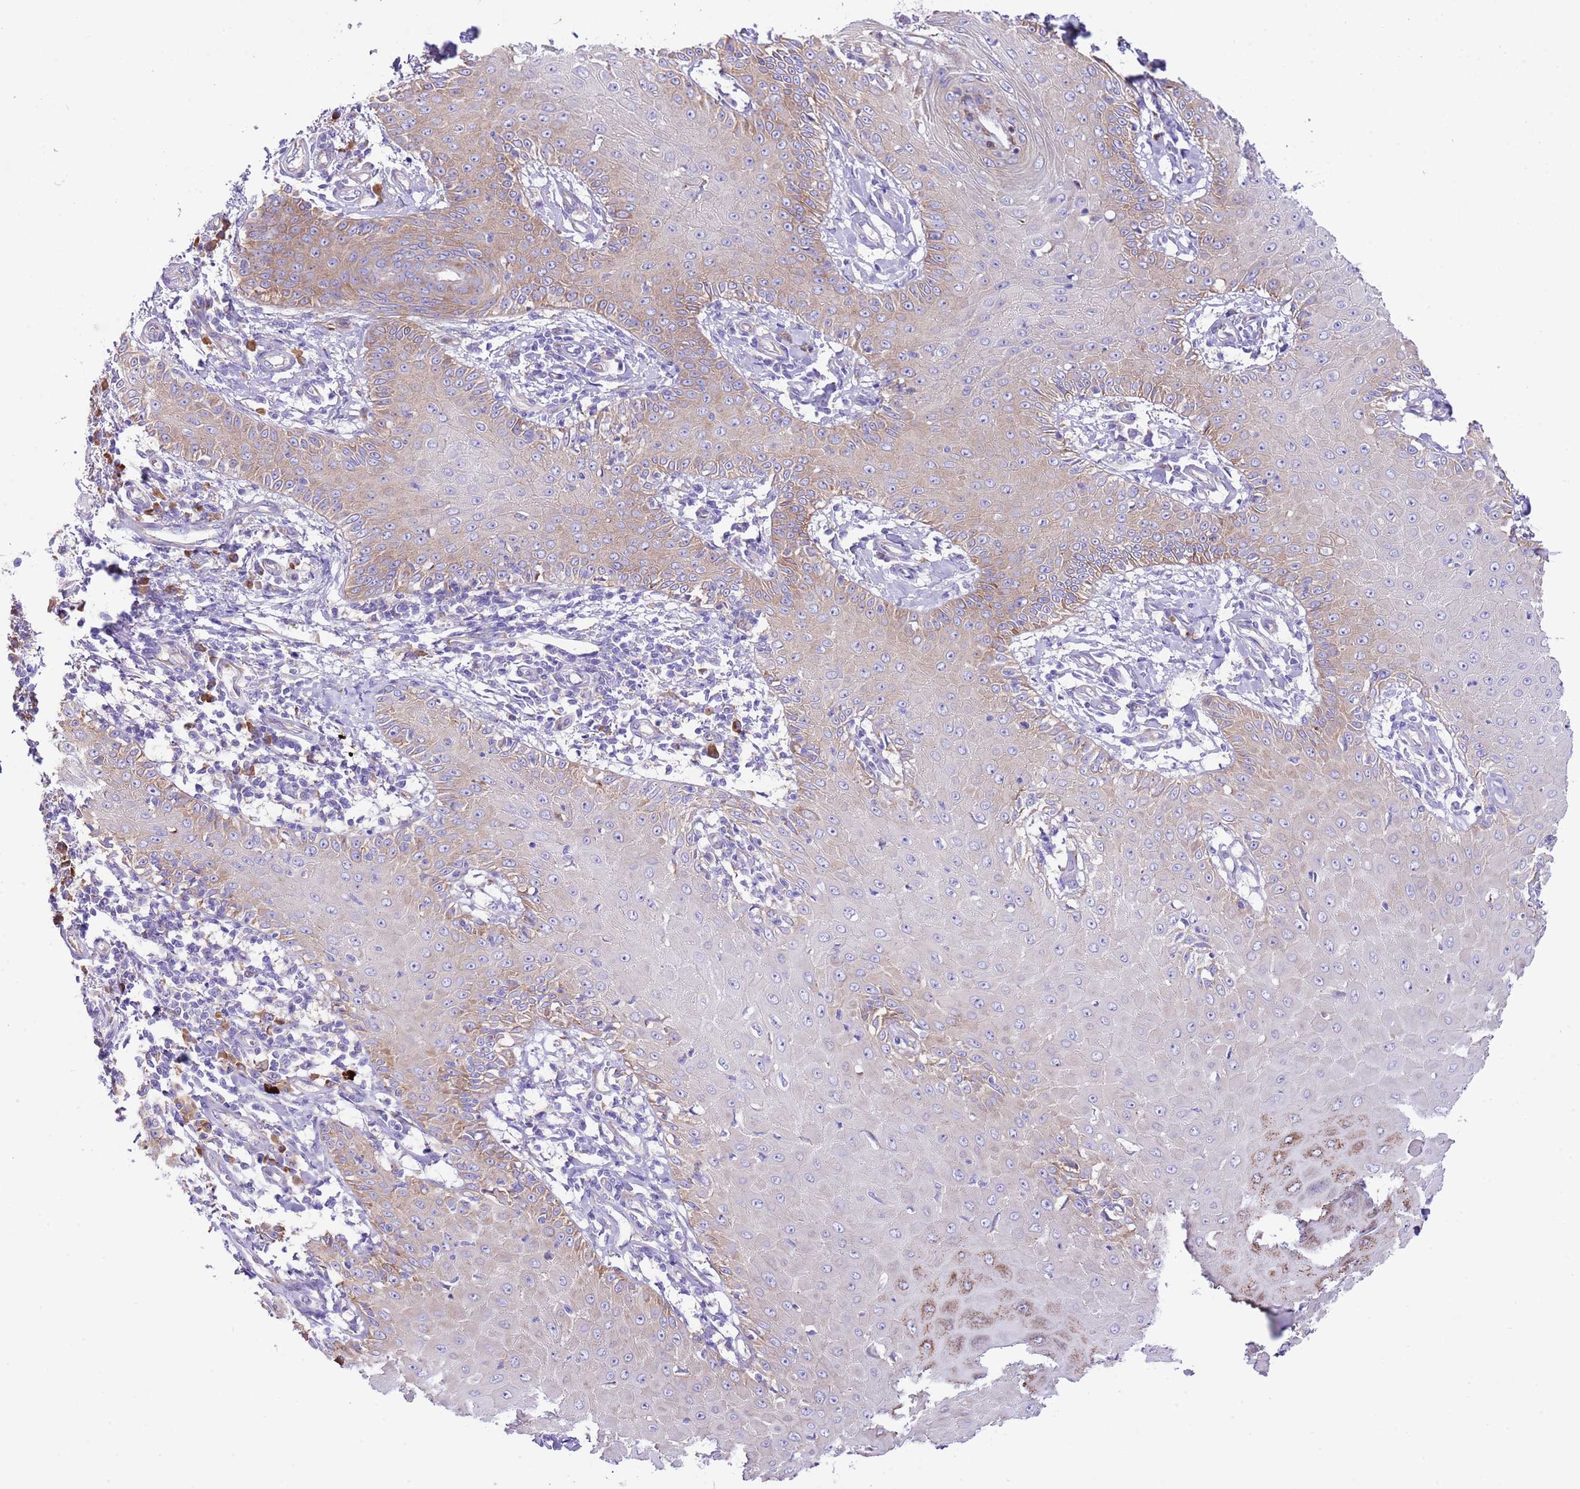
{"staining": {"intensity": "moderate", "quantity": "<25%", "location": "cytoplasmic/membranous"}, "tissue": "skin cancer", "cell_type": "Tumor cells", "image_type": "cancer", "snomed": [{"axis": "morphology", "description": "Squamous cell carcinoma, NOS"}, {"axis": "topography", "description": "Skin"}], "caption": "High-magnification brightfield microscopy of squamous cell carcinoma (skin) stained with DAB (brown) and counterstained with hematoxylin (blue). tumor cells exhibit moderate cytoplasmic/membranous staining is identified in approximately<25% of cells. The staining was performed using DAB (3,3'-diaminobenzidine) to visualize the protein expression in brown, while the nuclei were stained in blue with hematoxylin (Magnification: 20x).", "gene": "RPS10", "patient": {"sex": "male", "age": 70}}